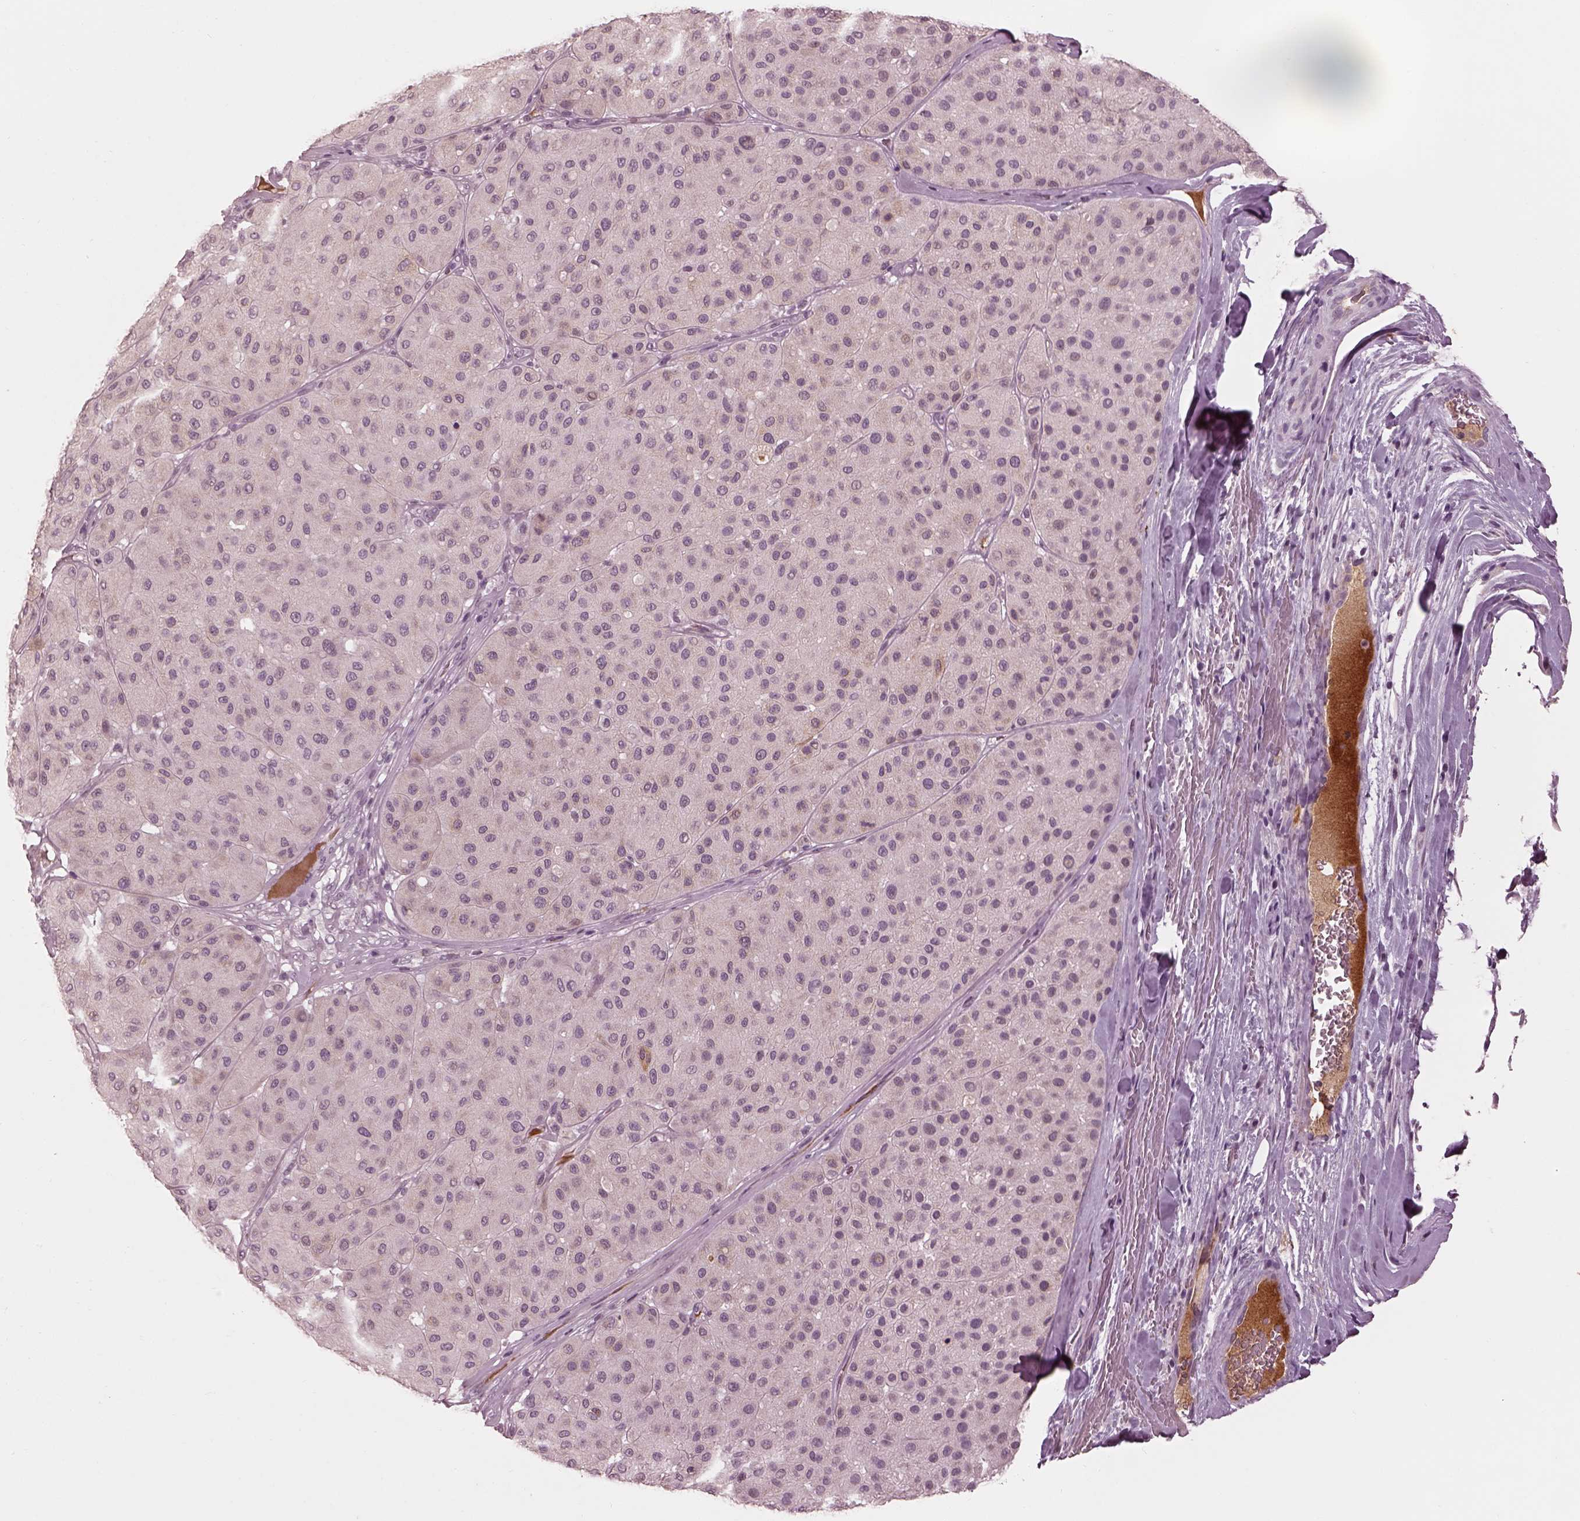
{"staining": {"intensity": "weak", "quantity": ">75%", "location": "cytoplasmic/membranous"}, "tissue": "melanoma", "cell_type": "Tumor cells", "image_type": "cancer", "snomed": [{"axis": "morphology", "description": "Malignant melanoma, Metastatic site"}, {"axis": "topography", "description": "Smooth muscle"}], "caption": "This is an image of immunohistochemistry staining of malignant melanoma (metastatic site), which shows weak positivity in the cytoplasmic/membranous of tumor cells.", "gene": "KCNA2", "patient": {"sex": "male", "age": 41}}